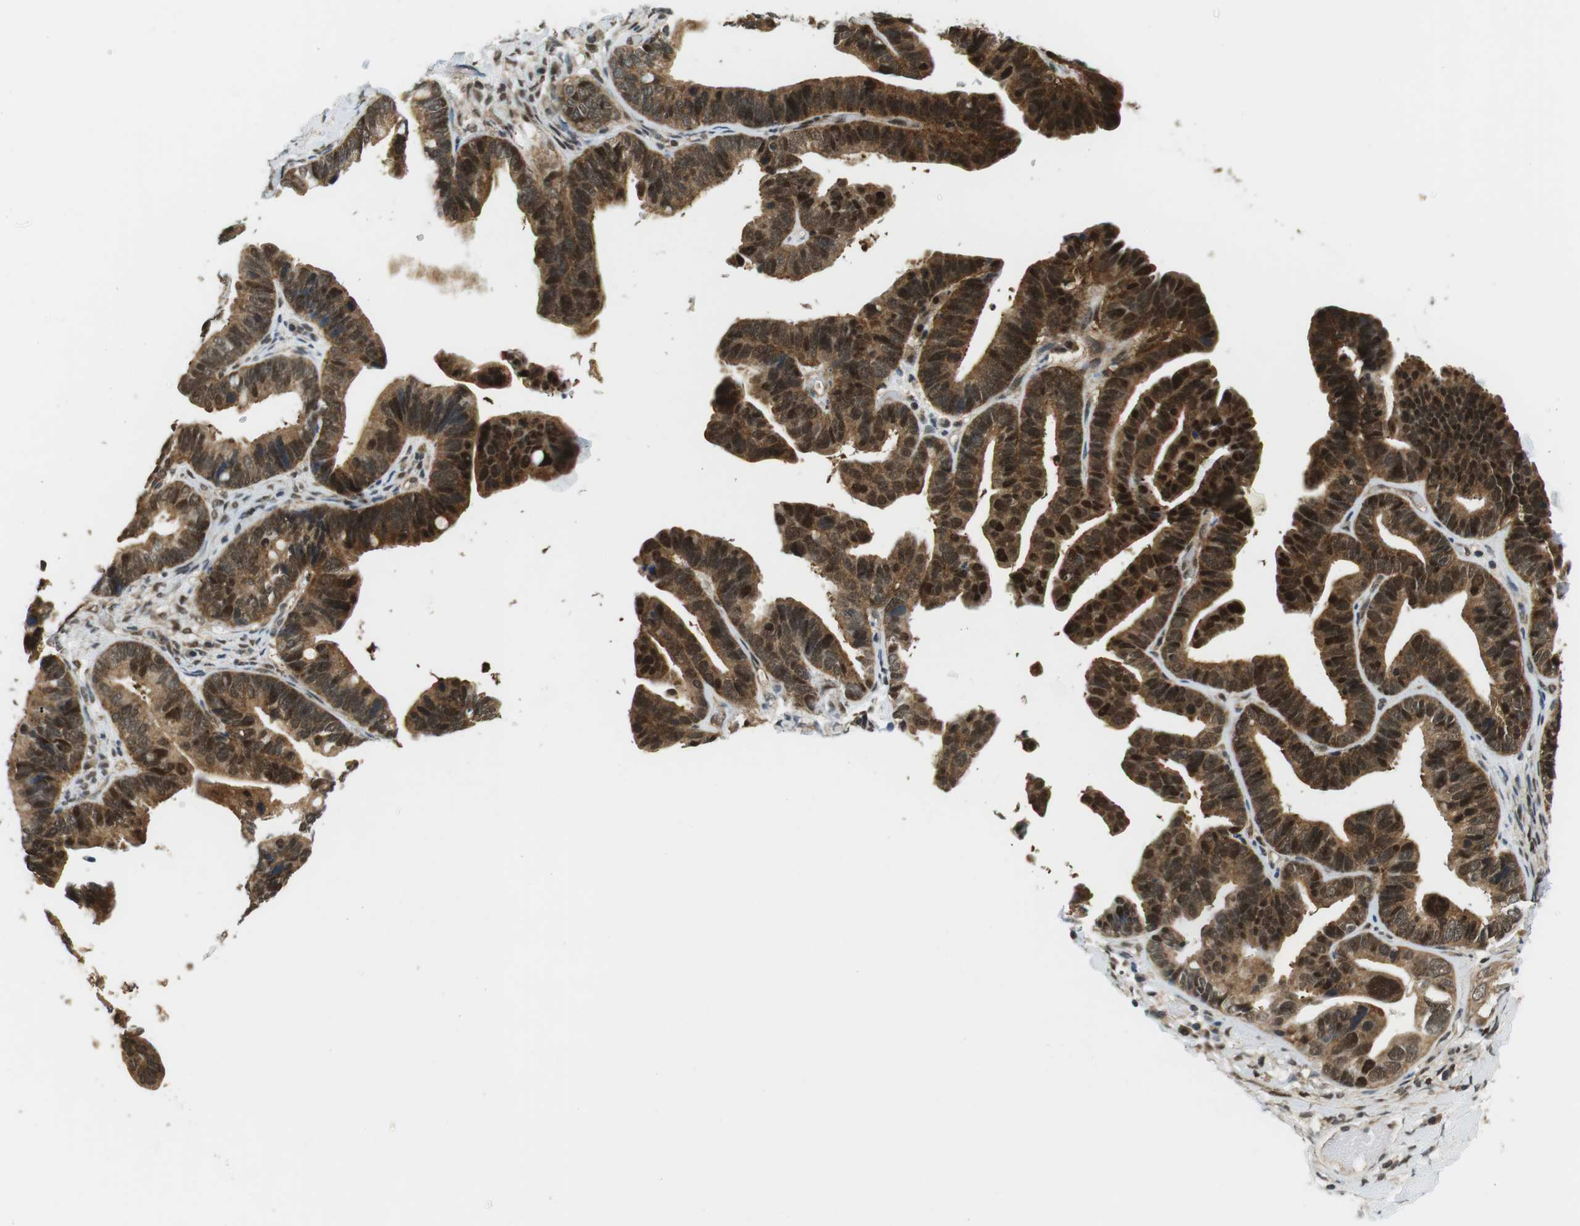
{"staining": {"intensity": "strong", "quantity": ">75%", "location": "cytoplasmic/membranous,nuclear"}, "tissue": "ovarian cancer", "cell_type": "Tumor cells", "image_type": "cancer", "snomed": [{"axis": "morphology", "description": "Cystadenocarcinoma, serous, NOS"}, {"axis": "topography", "description": "Ovary"}], "caption": "Immunohistochemical staining of ovarian cancer demonstrates high levels of strong cytoplasmic/membranous and nuclear protein positivity in about >75% of tumor cells. (DAB IHC, brown staining for protein, blue staining for nuclei).", "gene": "CSNK2B", "patient": {"sex": "female", "age": 56}}